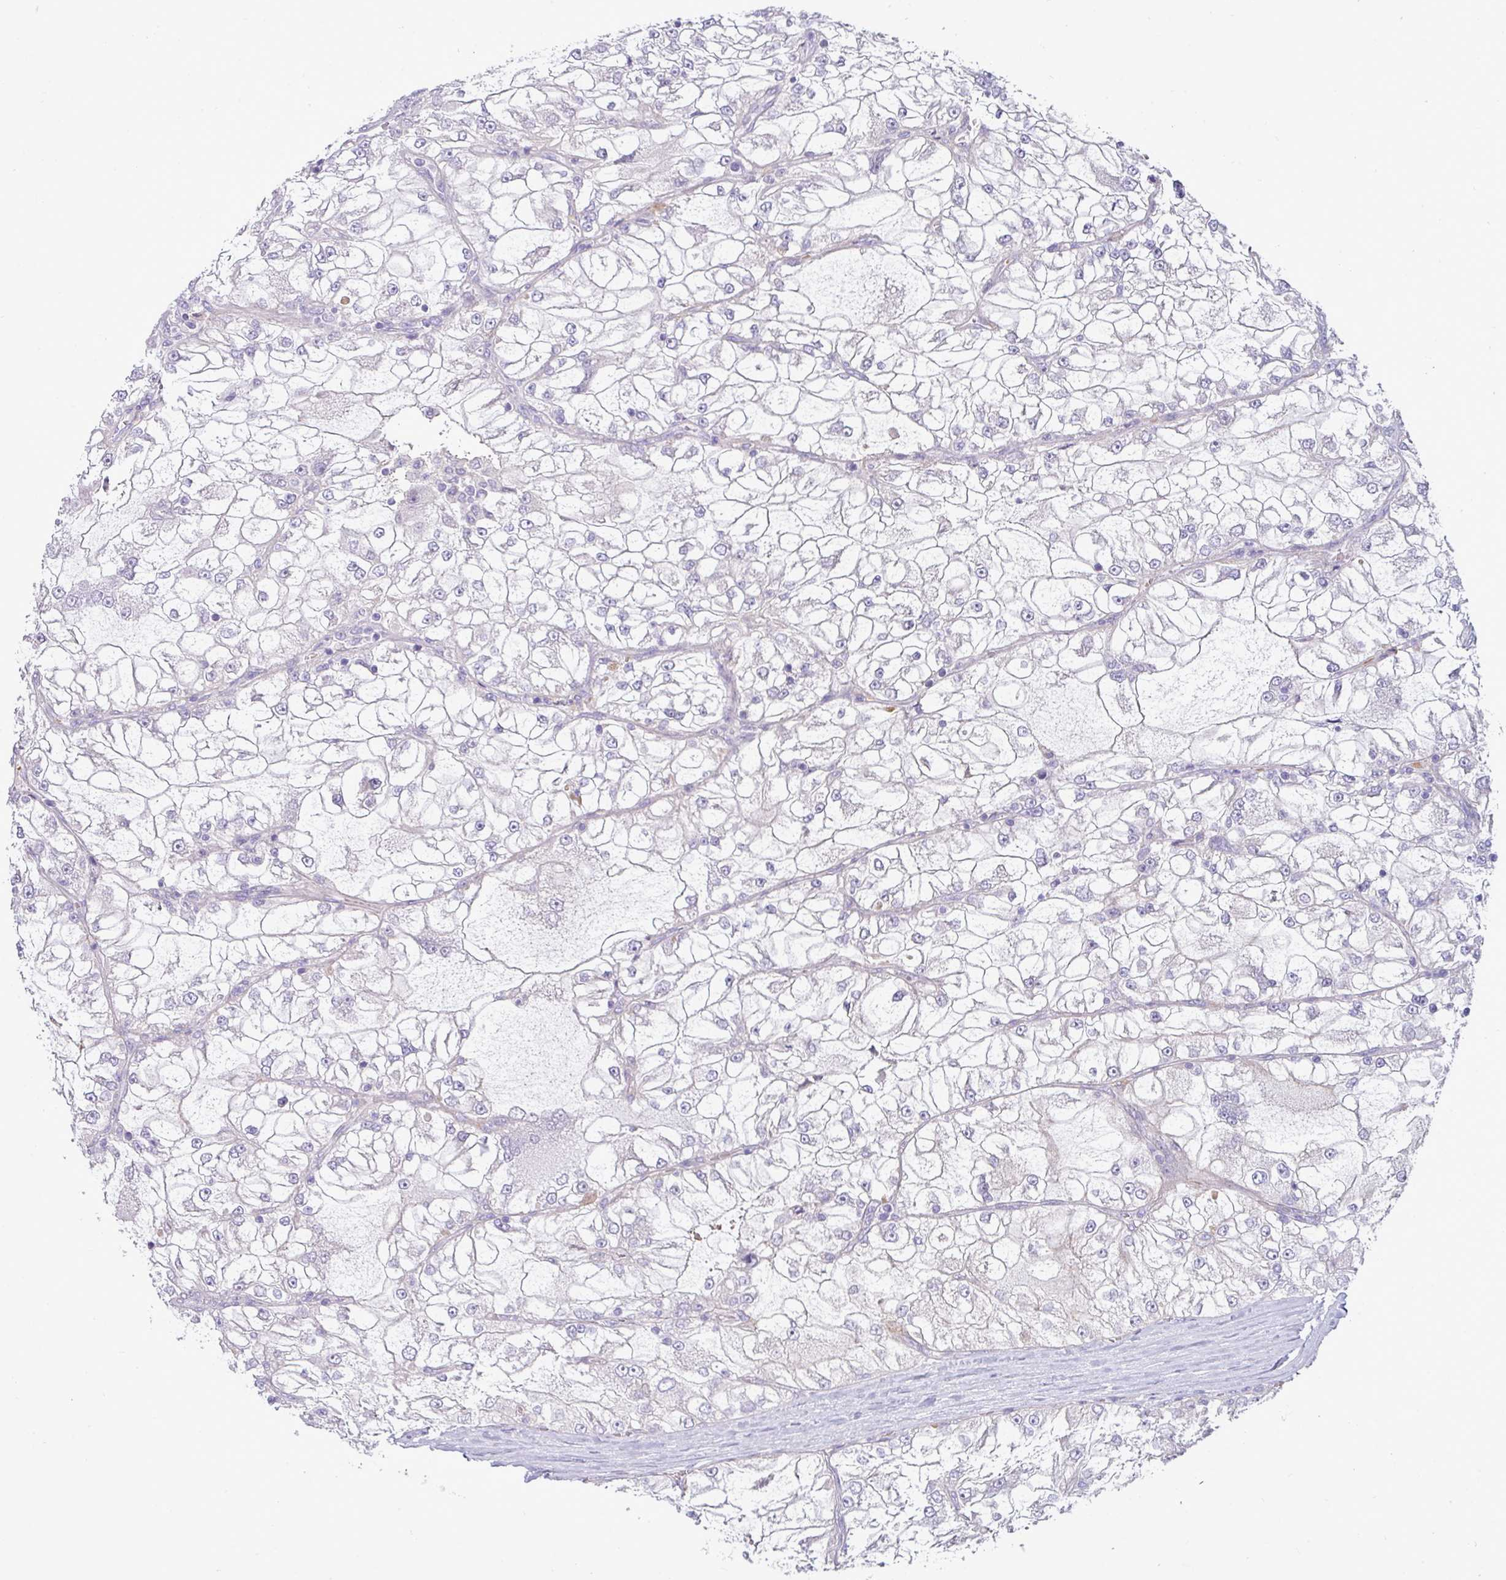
{"staining": {"intensity": "negative", "quantity": "none", "location": "none"}, "tissue": "renal cancer", "cell_type": "Tumor cells", "image_type": "cancer", "snomed": [{"axis": "morphology", "description": "Adenocarcinoma, NOS"}, {"axis": "topography", "description": "Kidney"}], "caption": "There is no significant staining in tumor cells of renal adenocarcinoma.", "gene": "ACAP3", "patient": {"sex": "female", "age": 72}}